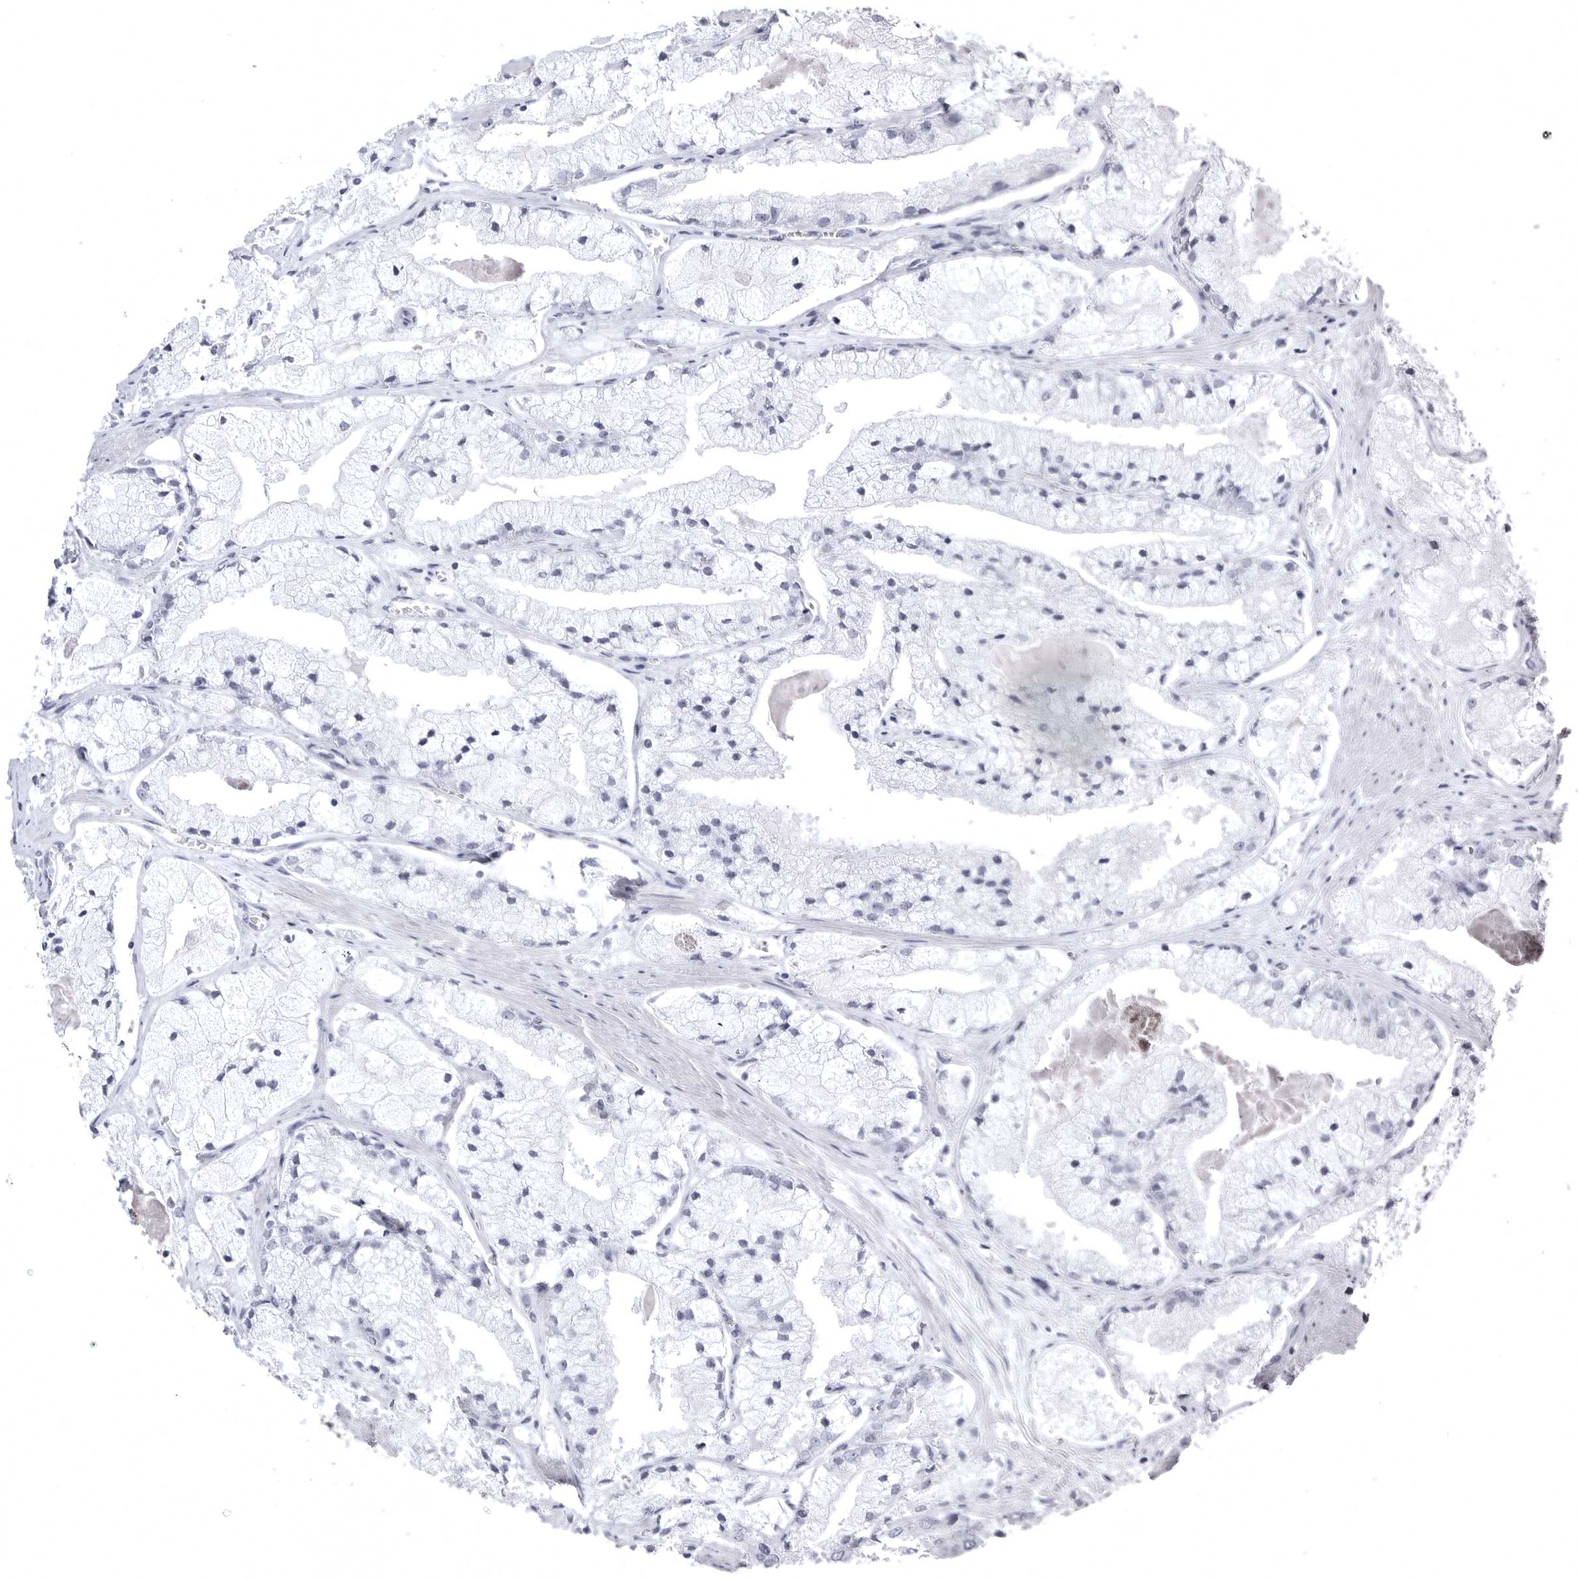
{"staining": {"intensity": "negative", "quantity": "none", "location": "none"}, "tissue": "prostate cancer", "cell_type": "Tumor cells", "image_type": "cancer", "snomed": [{"axis": "morphology", "description": "Adenocarcinoma, High grade"}, {"axis": "topography", "description": "Prostate"}], "caption": "Adenocarcinoma (high-grade) (prostate) was stained to show a protein in brown. There is no significant positivity in tumor cells.", "gene": "TUFM", "patient": {"sex": "male", "age": 50}}